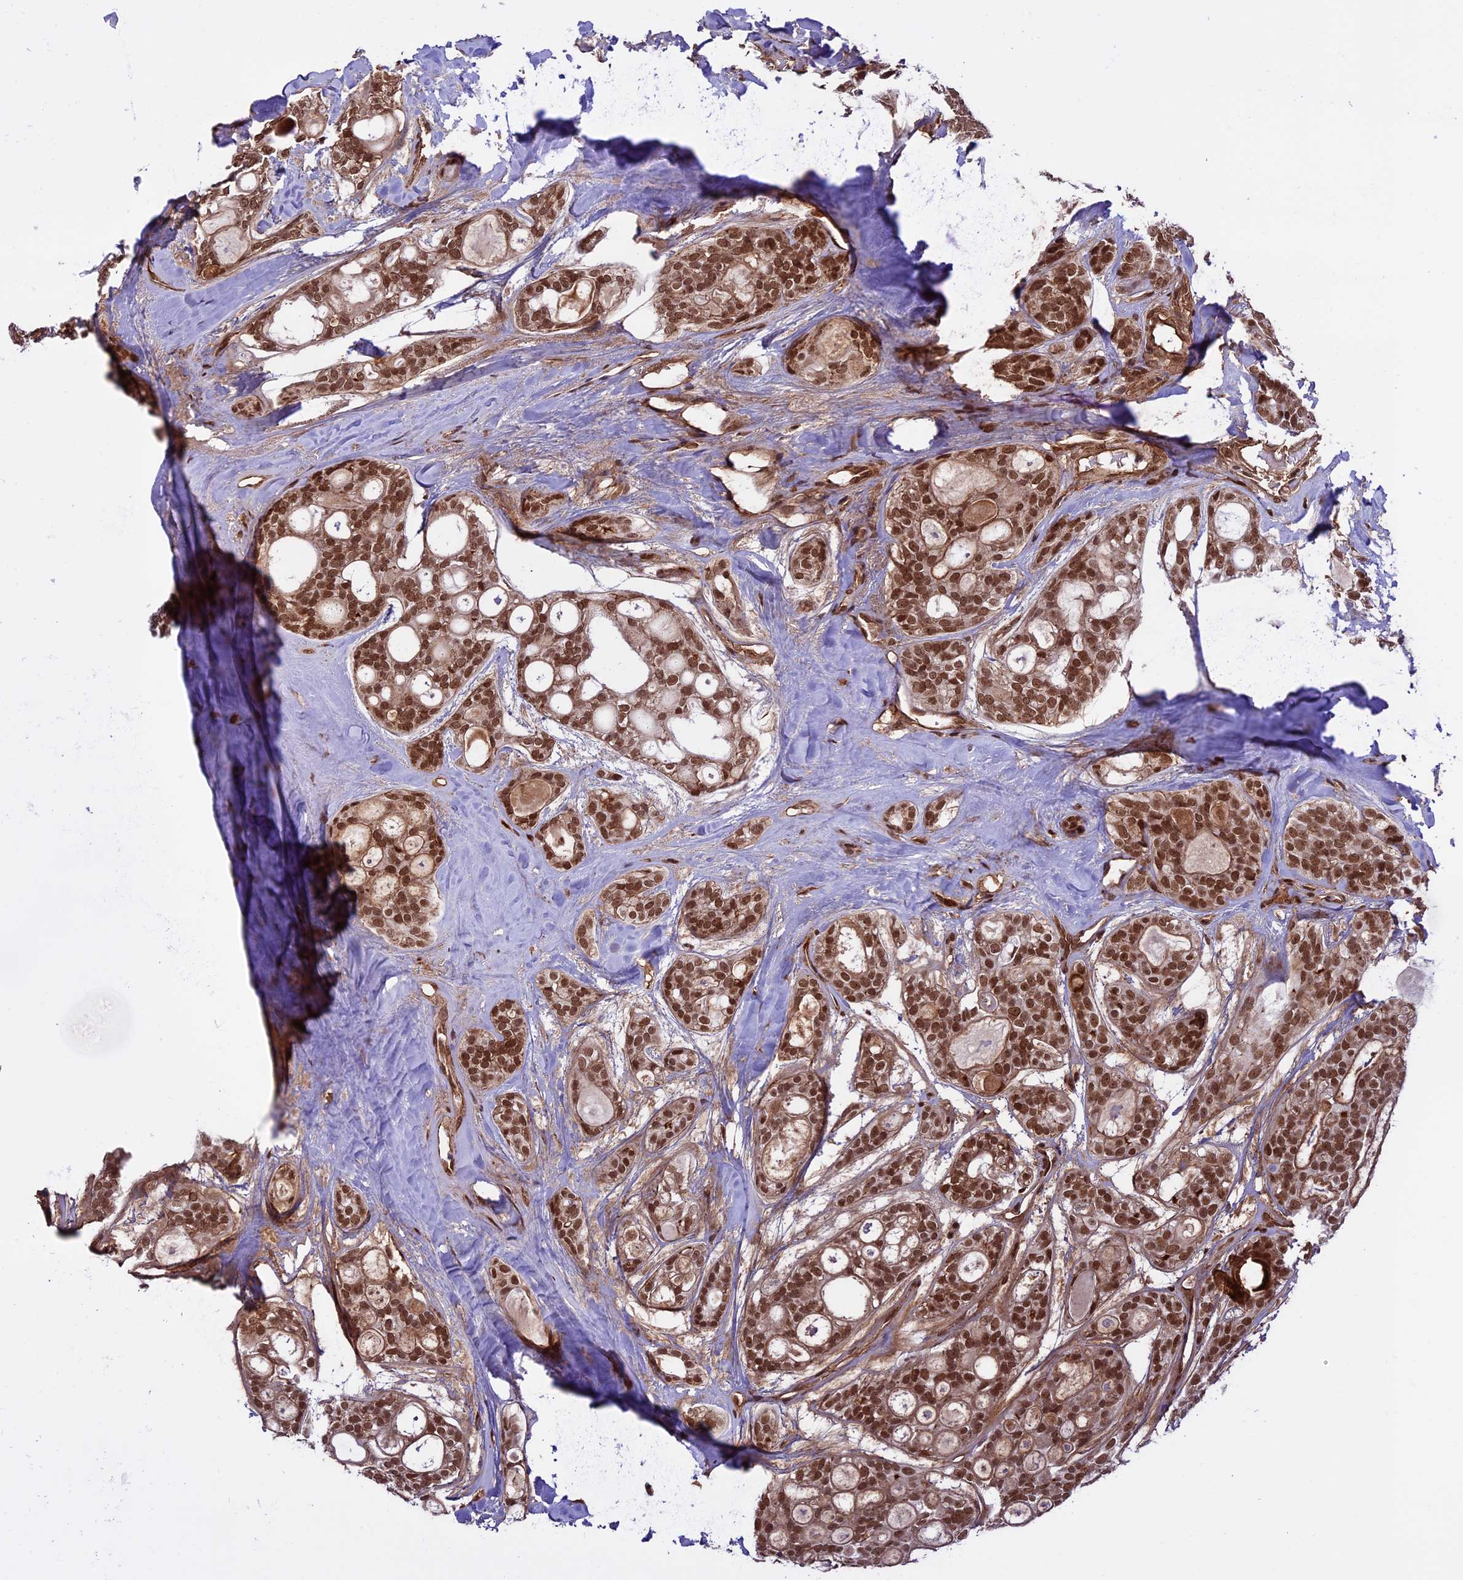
{"staining": {"intensity": "moderate", "quantity": ">75%", "location": "nuclear"}, "tissue": "head and neck cancer", "cell_type": "Tumor cells", "image_type": "cancer", "snomed": [{"axis": "morphology", "description": "Adenocarcinoma, NOS"}, {"axis": "topography", "description": "Head-Neck"}], "caption": "IHC photomicrograph of human adenocarcinoma (head and neck) stained for a protein (brown), which displays medium levels of moderate nuclear positivity in approximately >75% of tumor cells.", "gene": "MPHOSPH8", "patient": {"sex": "male", "age": 66}}